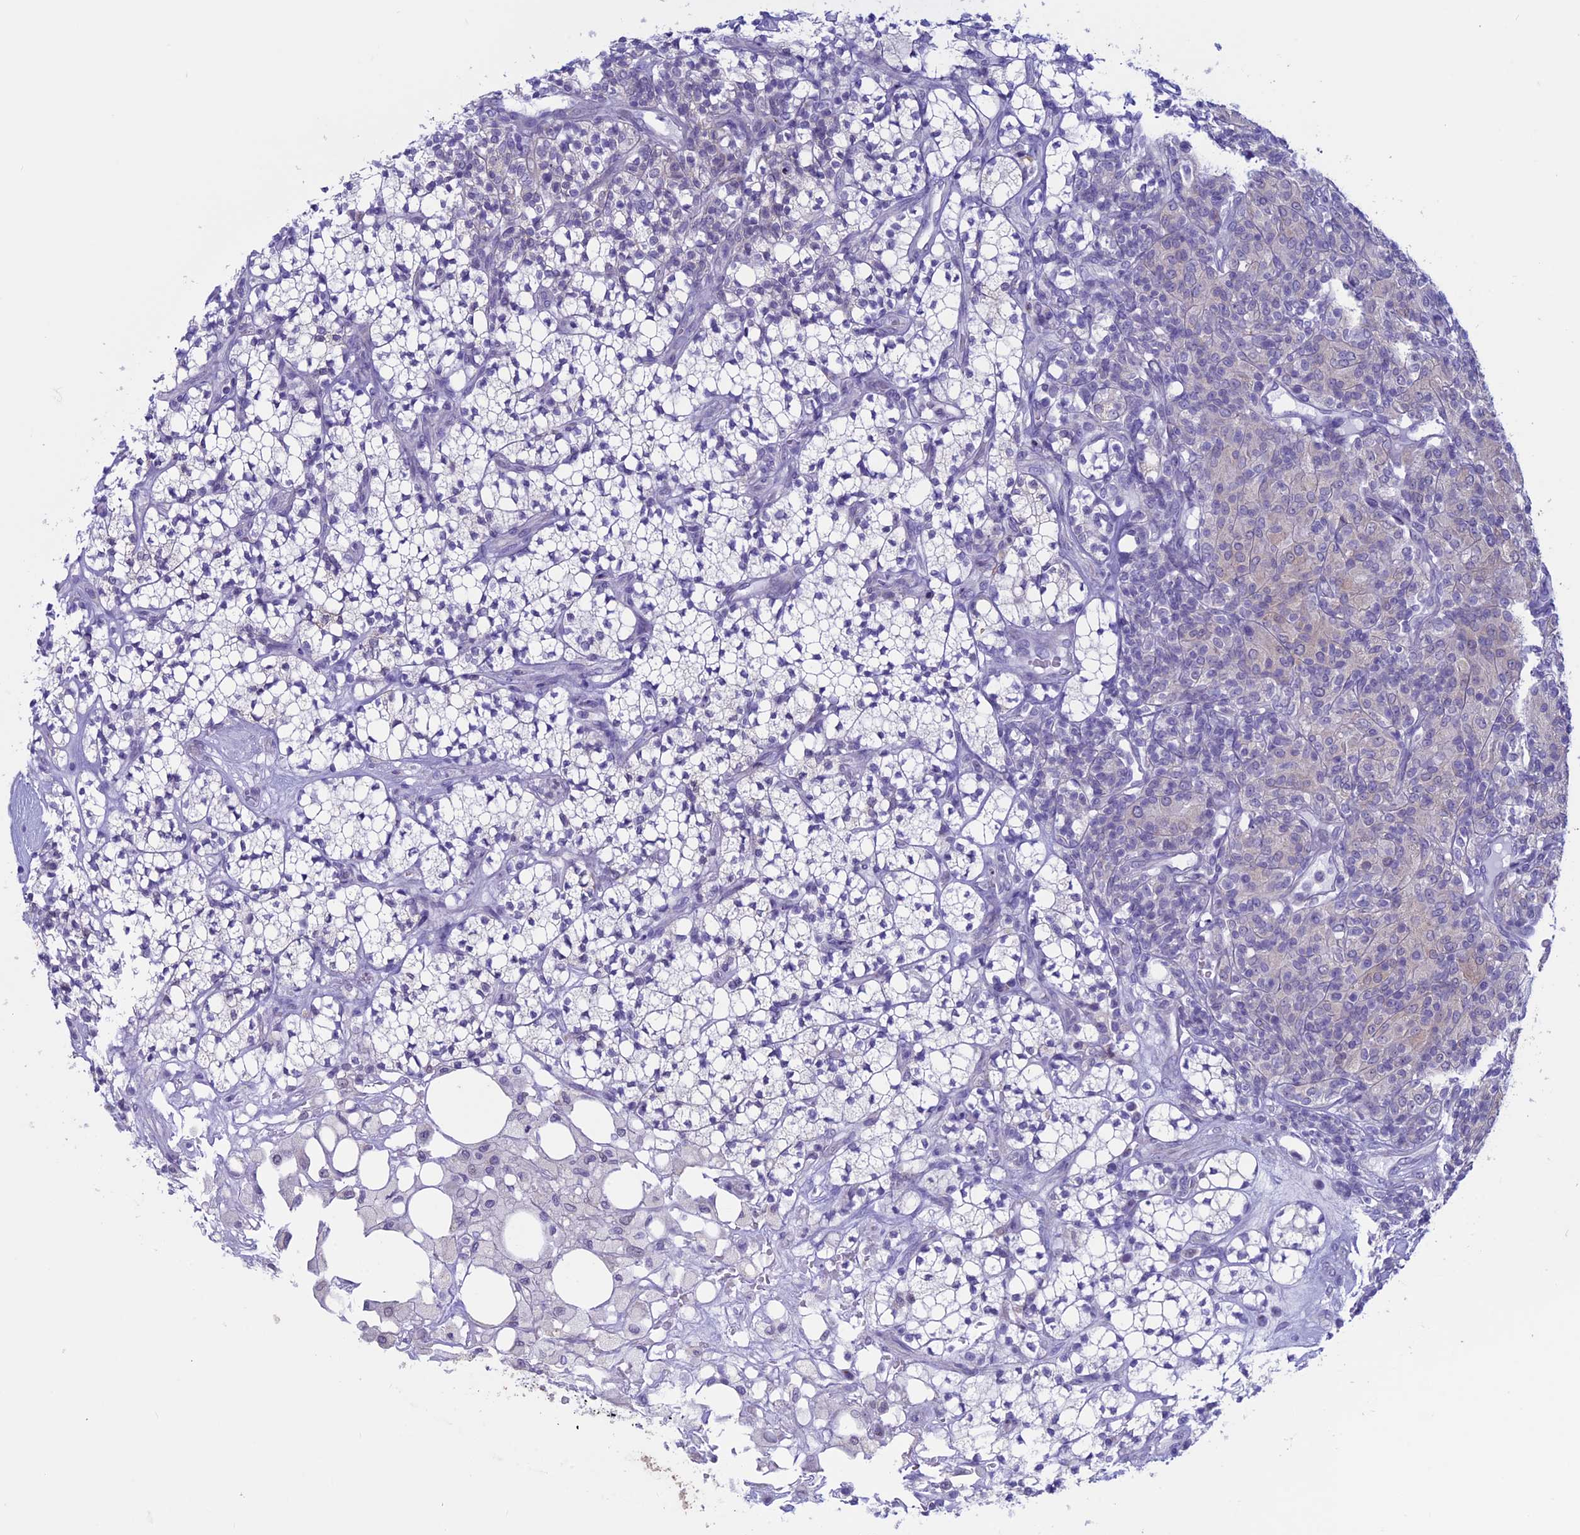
{"staining": {"intensity": "weak", "quantity": "<25%", "location": "cytoplasmic/membranous"}, "tissue": "renal cancer", "cell_type": "Tumor cells", "image_type": "cancer", "snomed": [{"axis": "morphology", "description": "Adenocarcinoma, NOS"}, {"axis": "topography", "description": "Kidney"}], "caption": "An IHC micrograph of adenocarcinoma (renal) is shown. There is no staining in tumor cells of adenocarcinoma (renal).", "gene": "LHFPL2", "patient": {"sex": "male", "age": 77}}